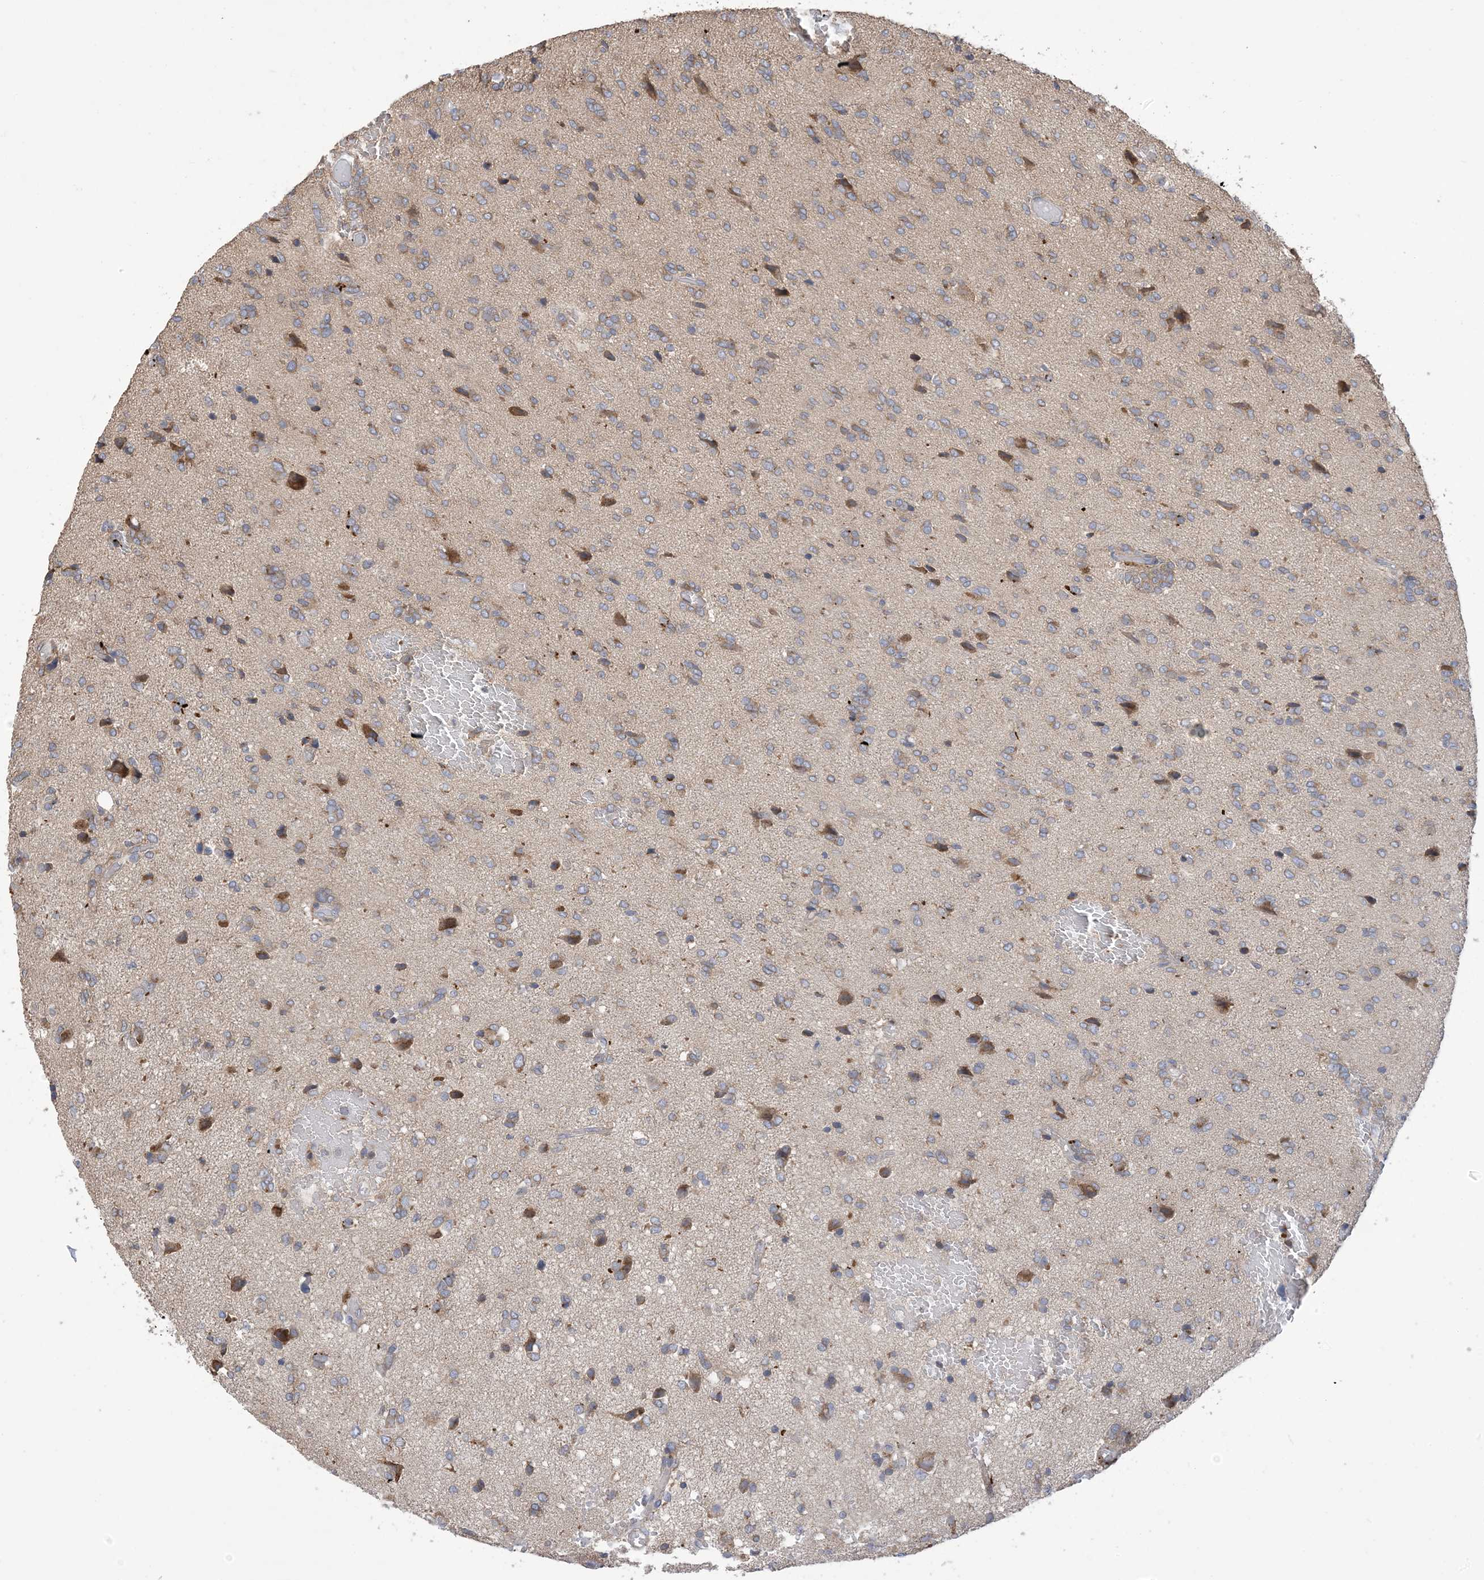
{"staining": {"intensity": "moderate", "quantity": "25%-75%", "location": "cytoplasmic/membranous"}, "tissue": "glioma", "cell_type": "Tumor cells", "image_type": "cancer", "snomed": [{"axis": "morphology", "description": "Glioma, malignant, High grade"}, {"axis": "topography", "description": "Brain"}], "caption": "High-grade glioma (malignant) stained with DAB (3,3'-diaminobenzidine) immunohistochemistry (IHC) displays medium levels of moderate cytoplasmic/membranous positivity in about 25%-75% of tumor cells.", "gene": "CLEC16A", "patient": {"sex": "female", "age": 59}}